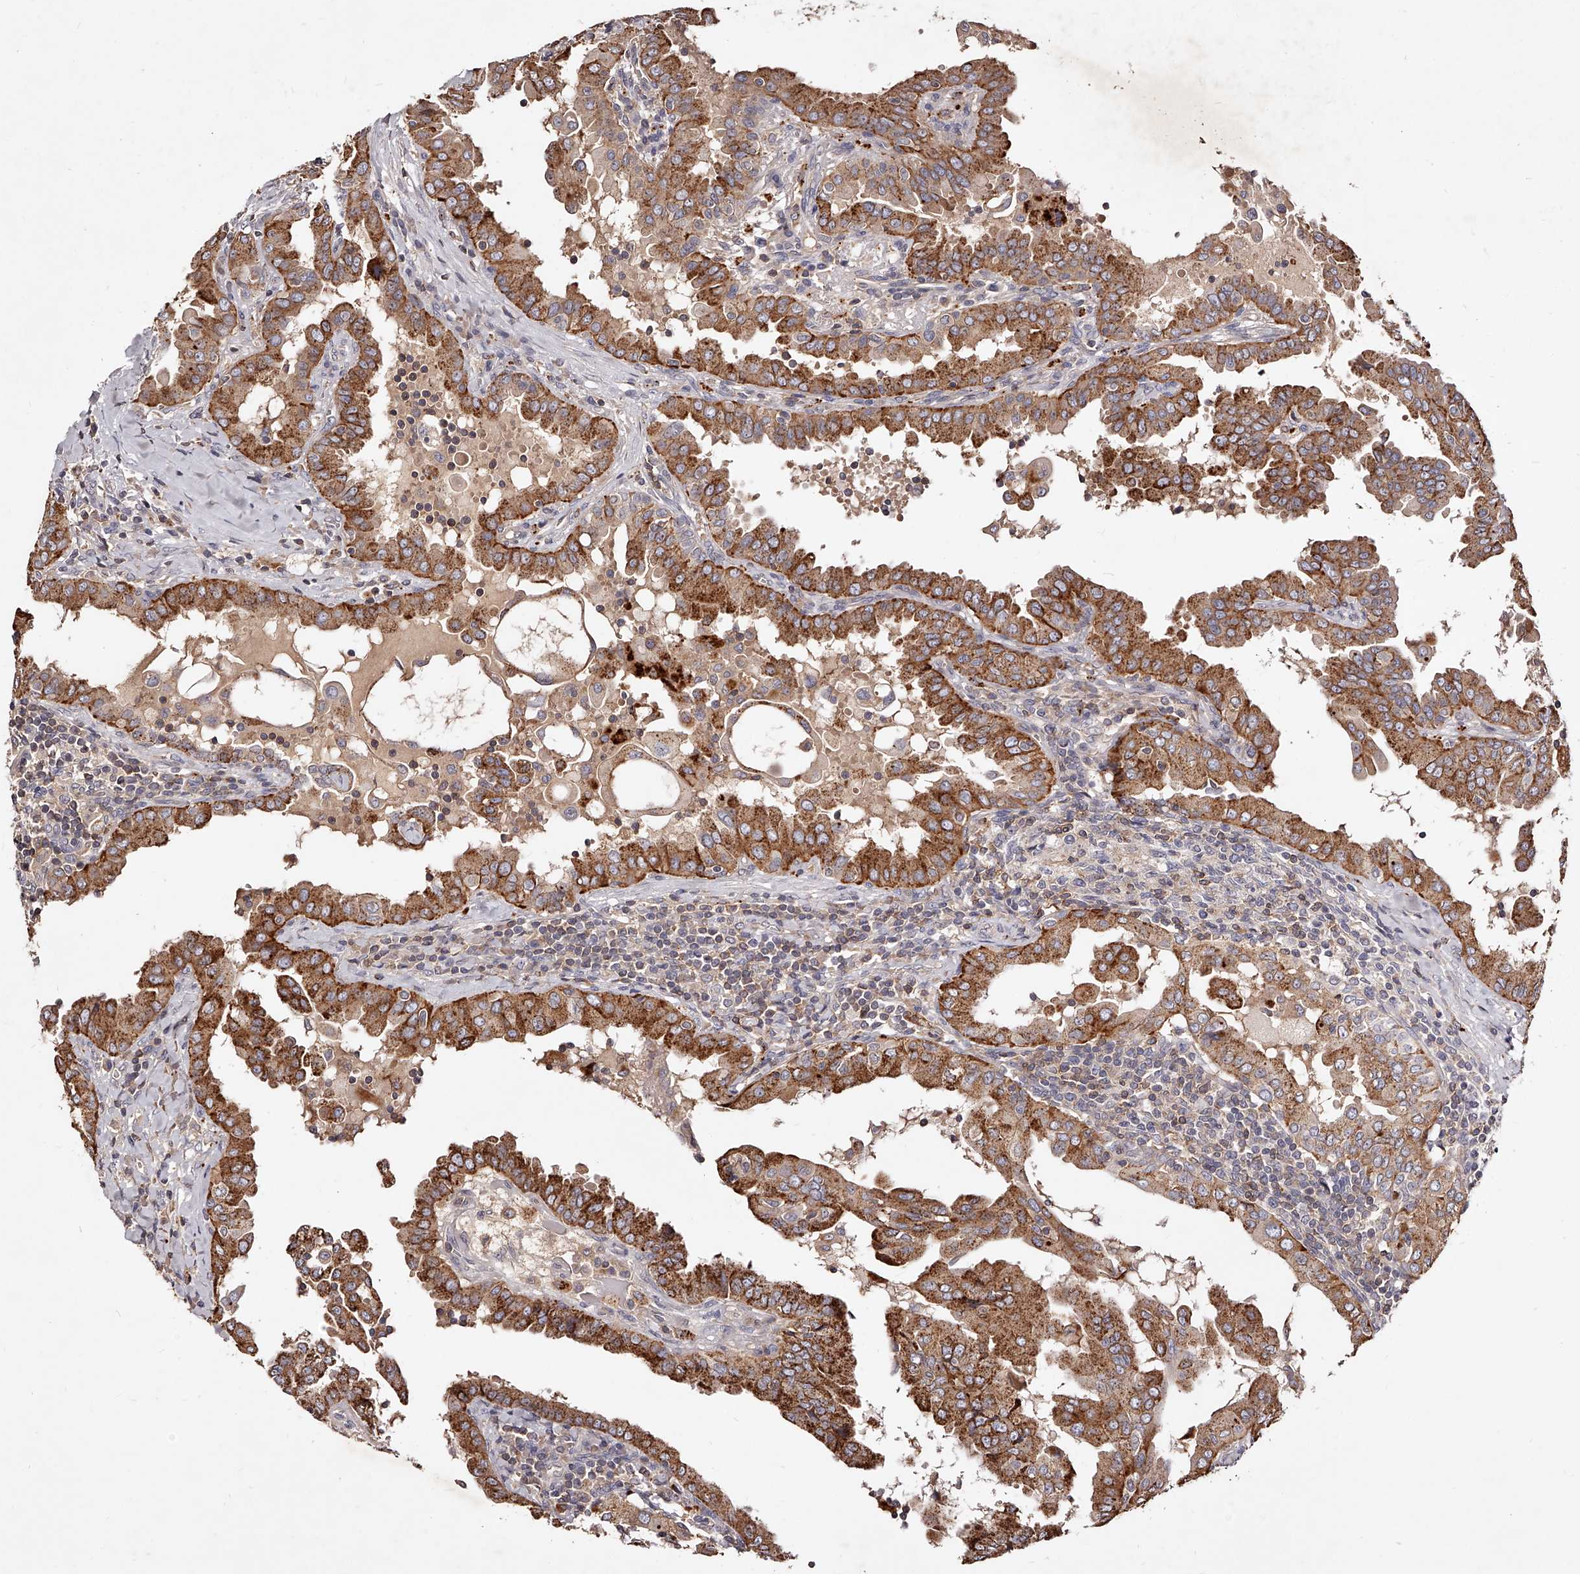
{"staining": {"intensity": "moderate", "quantity": ">75%", "location": "cytoplasmic/membranous"}, "tissue": "thyroid cancer", "cell_type": "Tumor cells", "image_type": "cancer", "snomed": [{"axis": "morphology", "description": "Papillary adenocarcinoma, NOS"}, {"axis": "topography", "description": "Thyroid gland"}], "caption": "Protein expression analysis of human papillary adenocarcinoma (thyroid) reveals moderate cytoplasmic/membranous staining in approximately >75% of tumor cells.", "gene": "PHACTR1", "patient": {"sex": "male", "age": 33}}